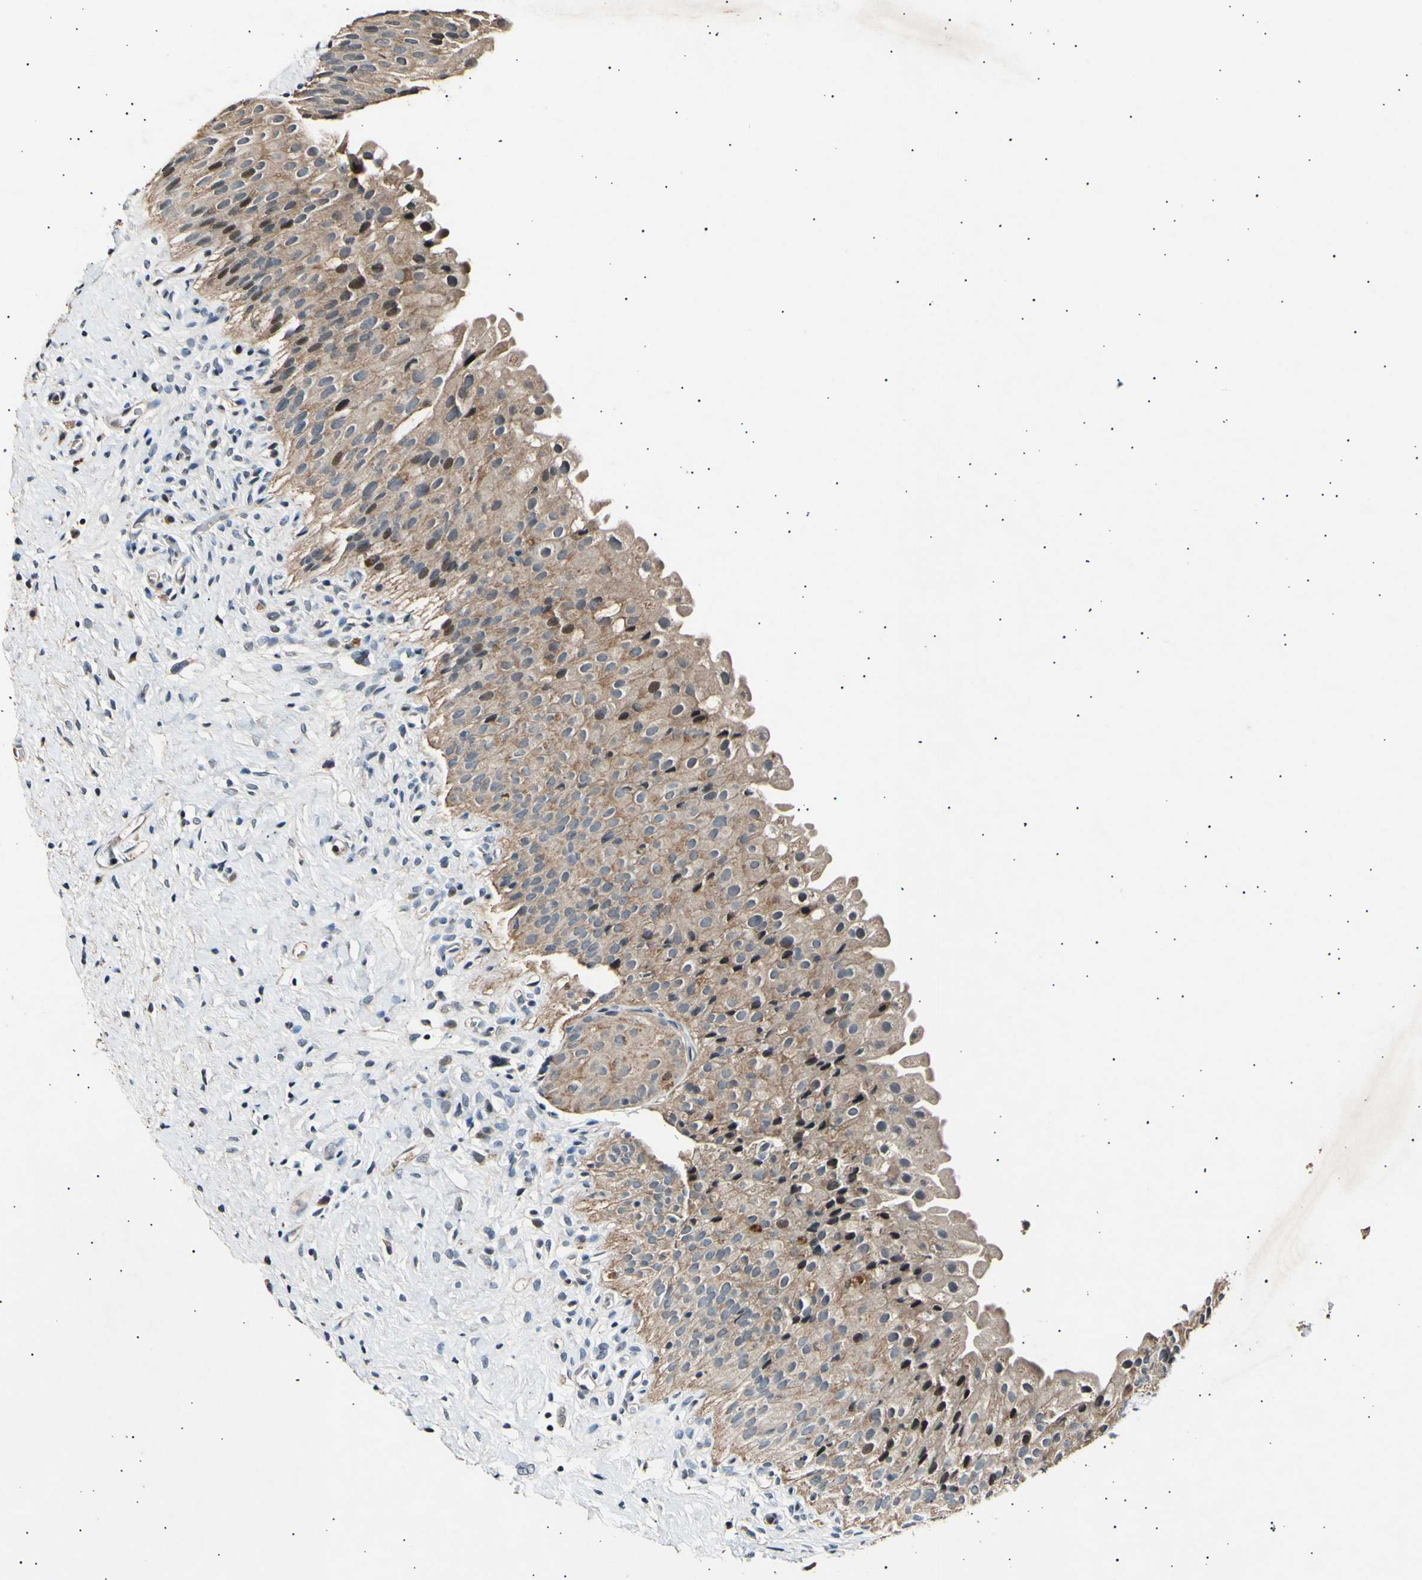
{"staining": {"intensity": "moderate", "quantity": ">75%", "location": "cytoplasmic/membranous,nuclear"}, "tissue": "urinary bladder", "cell_type": "Urothelial cells", "image_type": "normal", "snomed": [{"axis": "morphology", "description": "Normal tissue, NOS"}, {"axis": "morphology", "description": "Urothelial carcinoma, High grade"}, {"axis": "topography", "description": "Urinary bladder"}], "caption": "Protein expression analysis of benign urinary bladder exhibits moderate cytoplasmic/membranous,nuclear staining in approximately >75% of urothelial cells.", "gene": "ADCY3", "patient": {"sex": "male", "age": 46}}